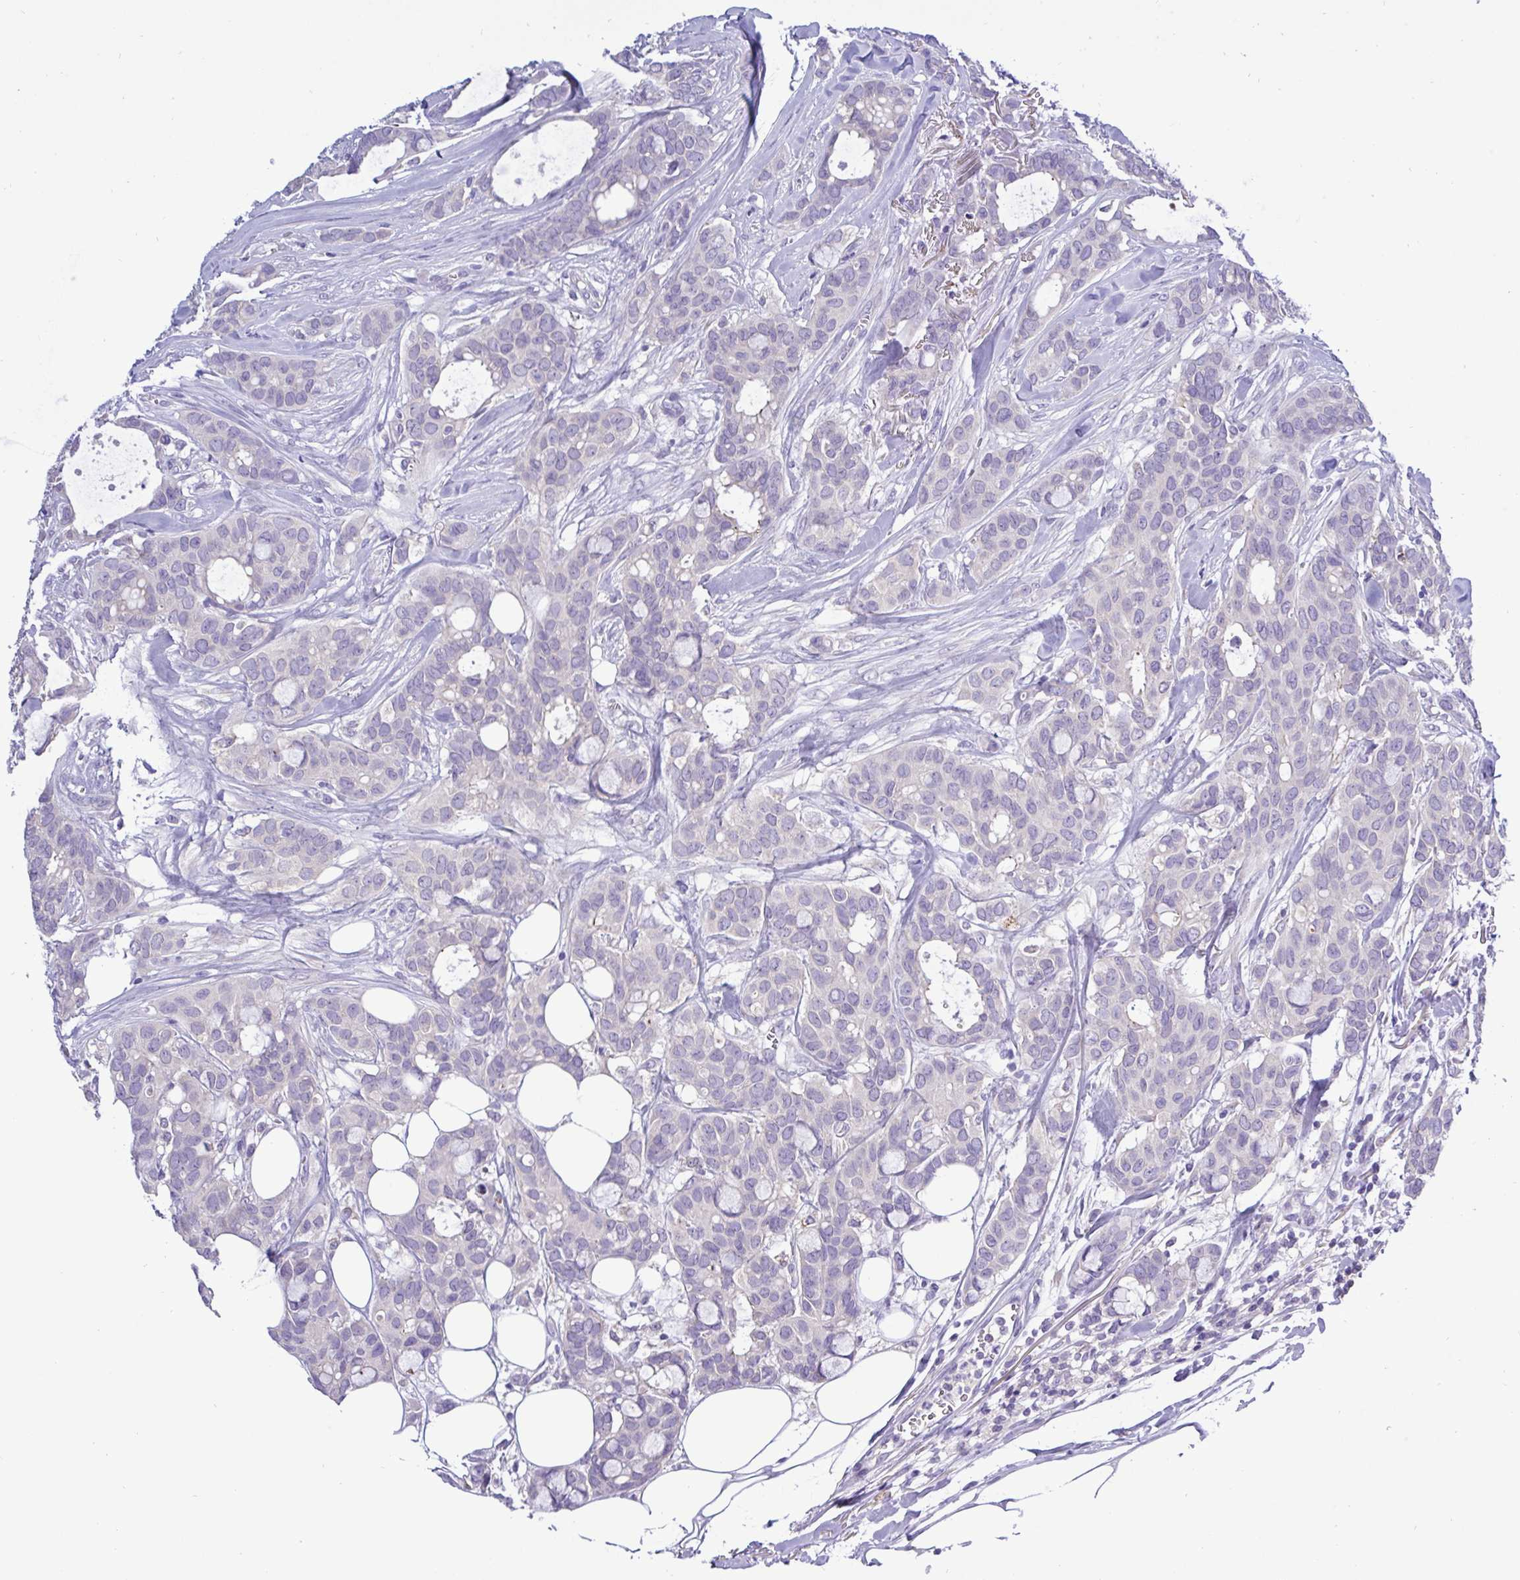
{"staining": {"intensity": "negative", "quantity": "none", "location": "none"}, "tissue": "breast cancer", "cell_type": "Tumor cells", "image_type": "cancer", "snomed": [{"axis": "morphology", "description": "Duct carcinoma"}, {"axis": "topography", "description": "Breast"}], "caption": "The immunohistochemistry image has no significant positivity in tumor cells of breast invasive ductal carcinoma tissue. Nuclei are stained in blue.", "gene": "ST8SIA2", "patient": {"sex": "female", "age": 84}}